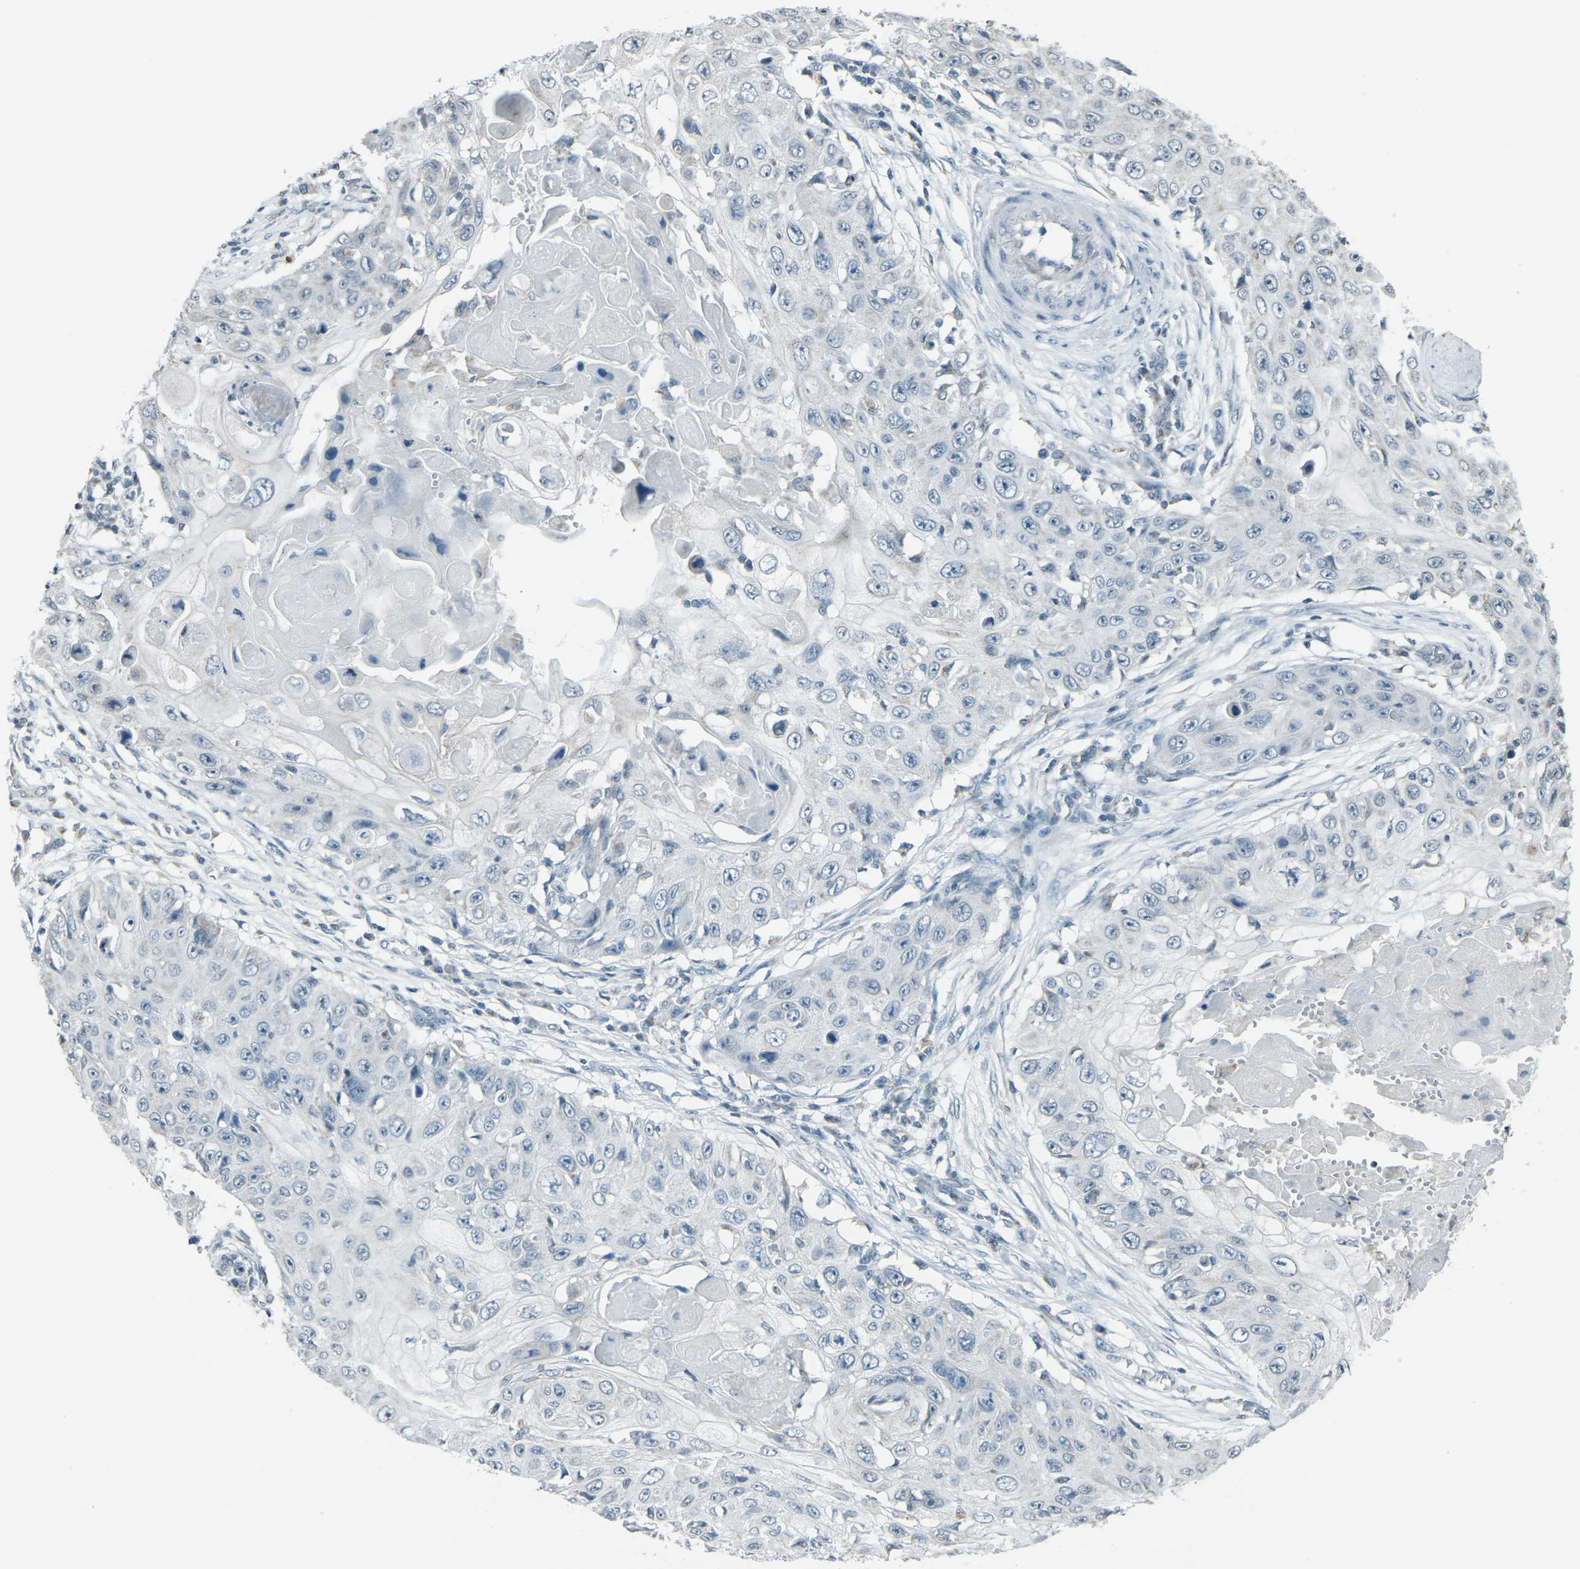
{"staining": {"intensity": "negative", "quantity": "none", "location": "none"}, "tissue": "skin cancer", "cell_type": "Tumor cells", "image_type": "cancer", "snomed": [{"axis": "morphology", "description": "Squamous cell carcinoma, NOS"}, {"axis": "topography", "description": "Skin"}], "caption": "Immunohistochemistry (IHC) of human skin squamous cell carcinoma displays no positivity in tumor cells.", "gene": "H2BC1", "patient": {"sex": "male", "age": 86}}